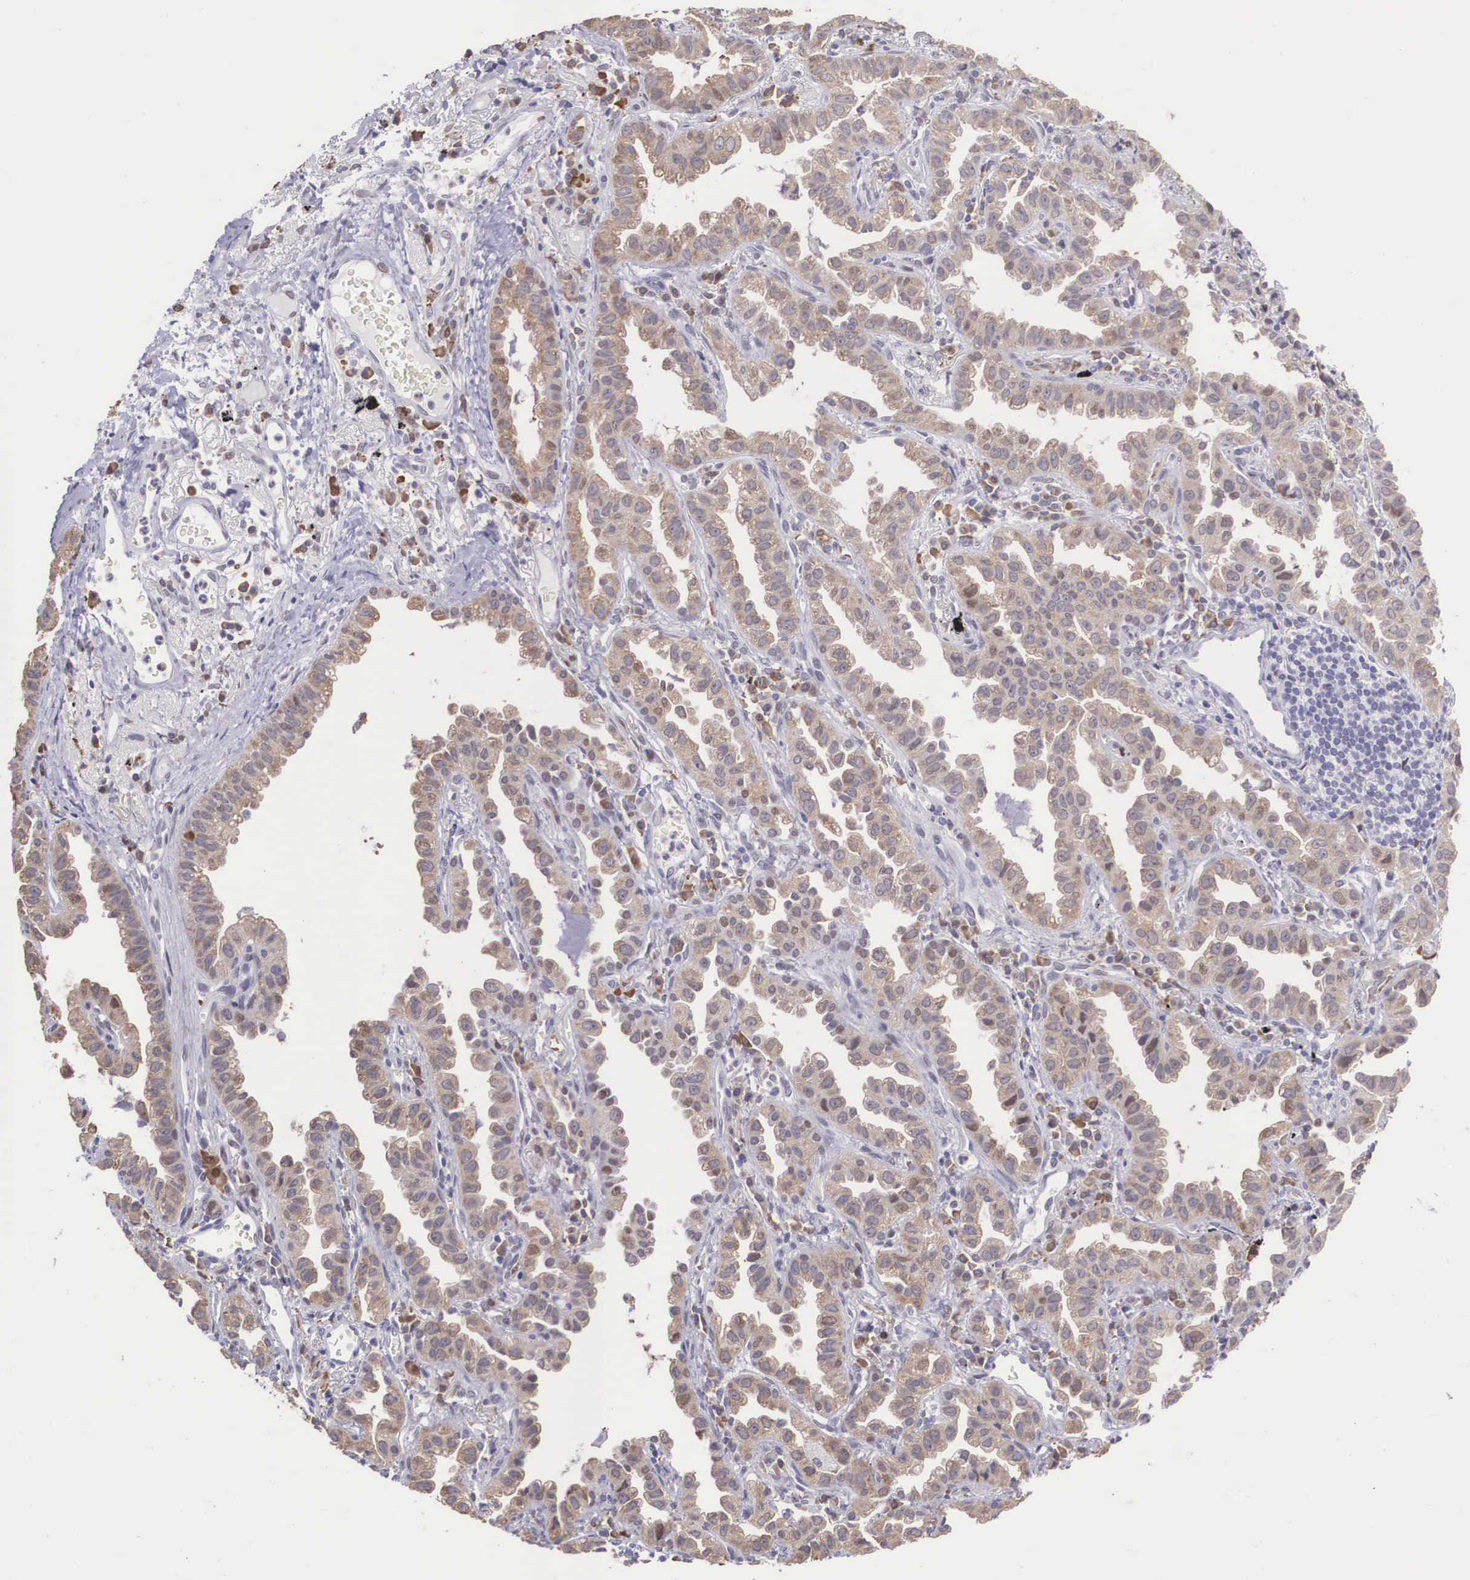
{"staining": {"intensity": "weak", "quantity": "25%-75%", "location": "cytoplasmic/membranous"}, "tissue": "lung cancer", "cell_type": "Tumor cells", "image_type": "cancer", "snomed": [{"axis": "morphology", "description": "Adenocarcinoma, NOS"}, {"axis": "topography", "description": "Lung"}], "caption": "Protein expression analysis of human lung adenocarcinoma reveals weak cytoplasmic/membranous positivity in approximately 25%-75% of tumor cells.", "gene": "SLC25A21", "patient": {"sex": "female", "age": 50}}